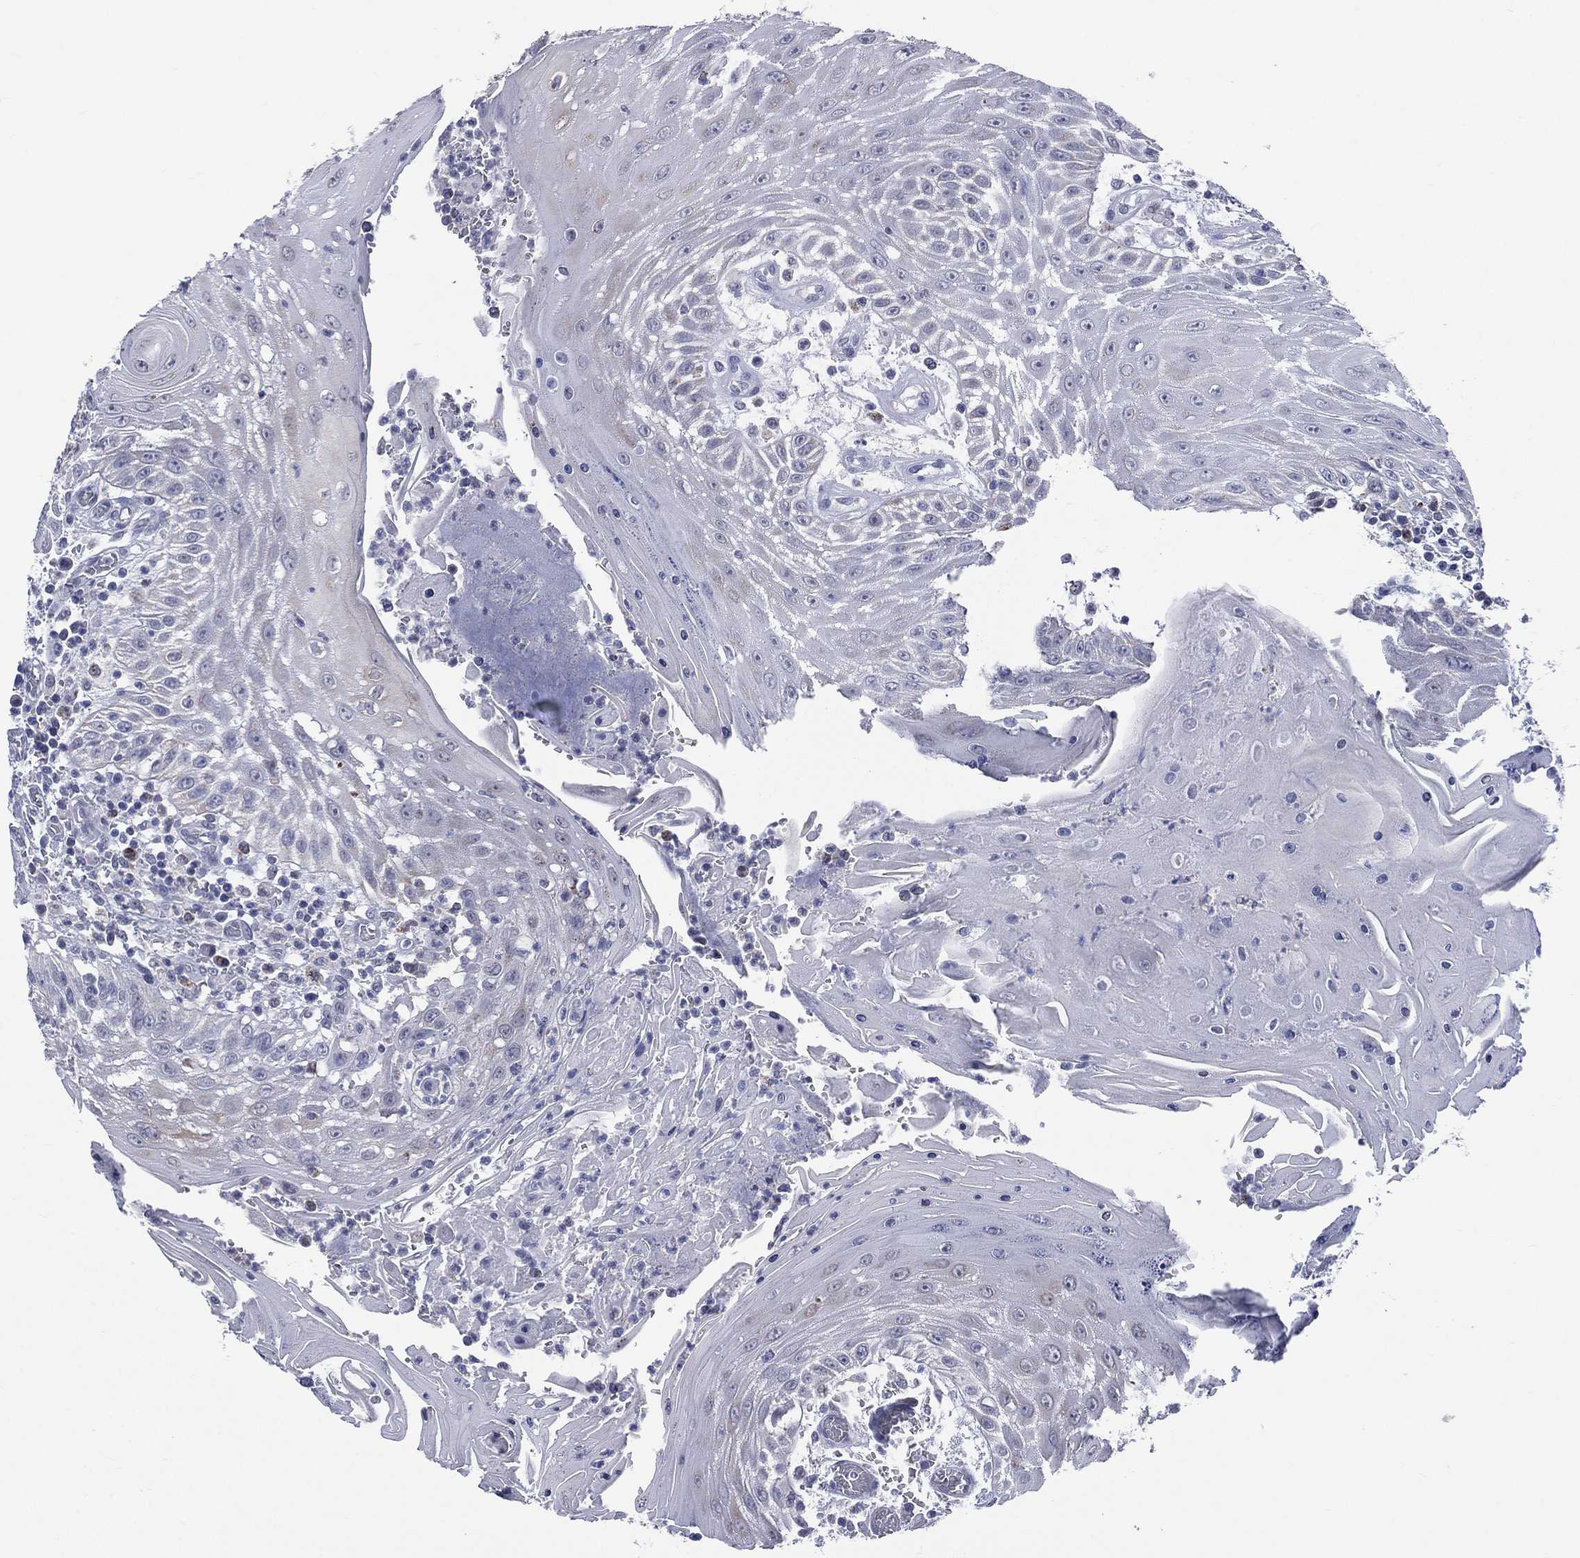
{"staining": {"intensity": "weak", "quantity": "<25%", "location": "cytoplasmic/membranous"}, "tissue": "head and neck cancer", "cell_type": "Tumor cells", "image_type": "cancer", "snomed": [{"axis": "morphology", "description": "Squamous cell carcinoma, NOS"}, {"axis": "topography", "description": "Oral tissue"}, {"axis": "topography", "description": "Head-Neck"}], "caption": "Tumor cells are negative for protein expression in human squamous cell carcinoma (head and neck).", "gene": "AKAP3", "patient": {"sex": "male", "age": 58}}